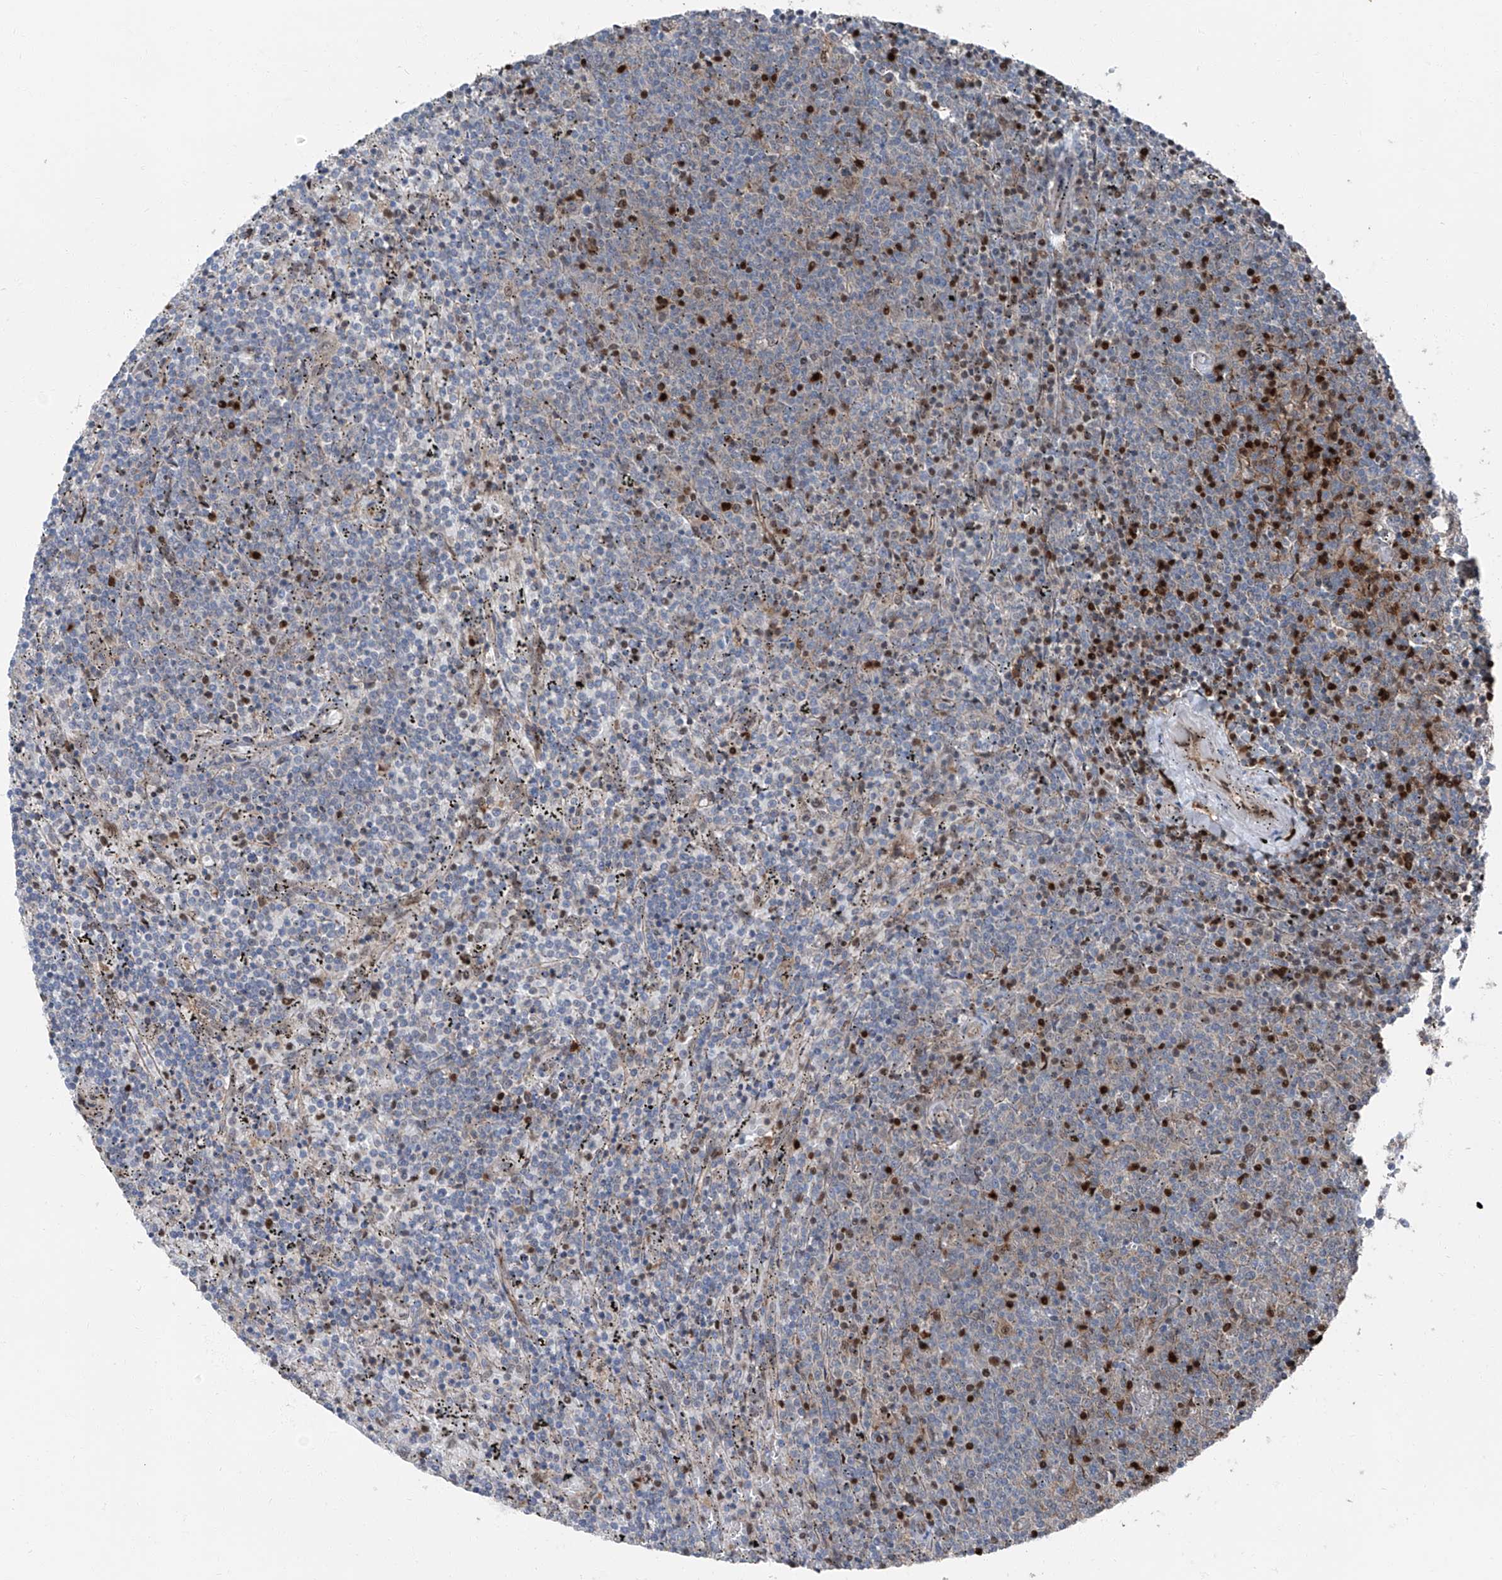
{"staining": {"intensity": "strong", "quantity": "<25%", "location": "nuclear"}, "tissue": "lymphoma", "cell_type": "Tumor cells", "image_type": "cancer", "snomed": [{"axis": "morphology", "description": "Malignant lymphoma, non-Hodgkin's type, Low grade"}, {"axis": "topography", "description": "Spleen"}], "caption": "Immunohistochemical staining of human lymphoma displays strong nuclear protein staining in about <25% of tumor cells. The protein of interest is shown in brown color, while the nuclei are stained blue.", "gene": "FKBP5", "patient": {"sex": "female", "age": 50}}